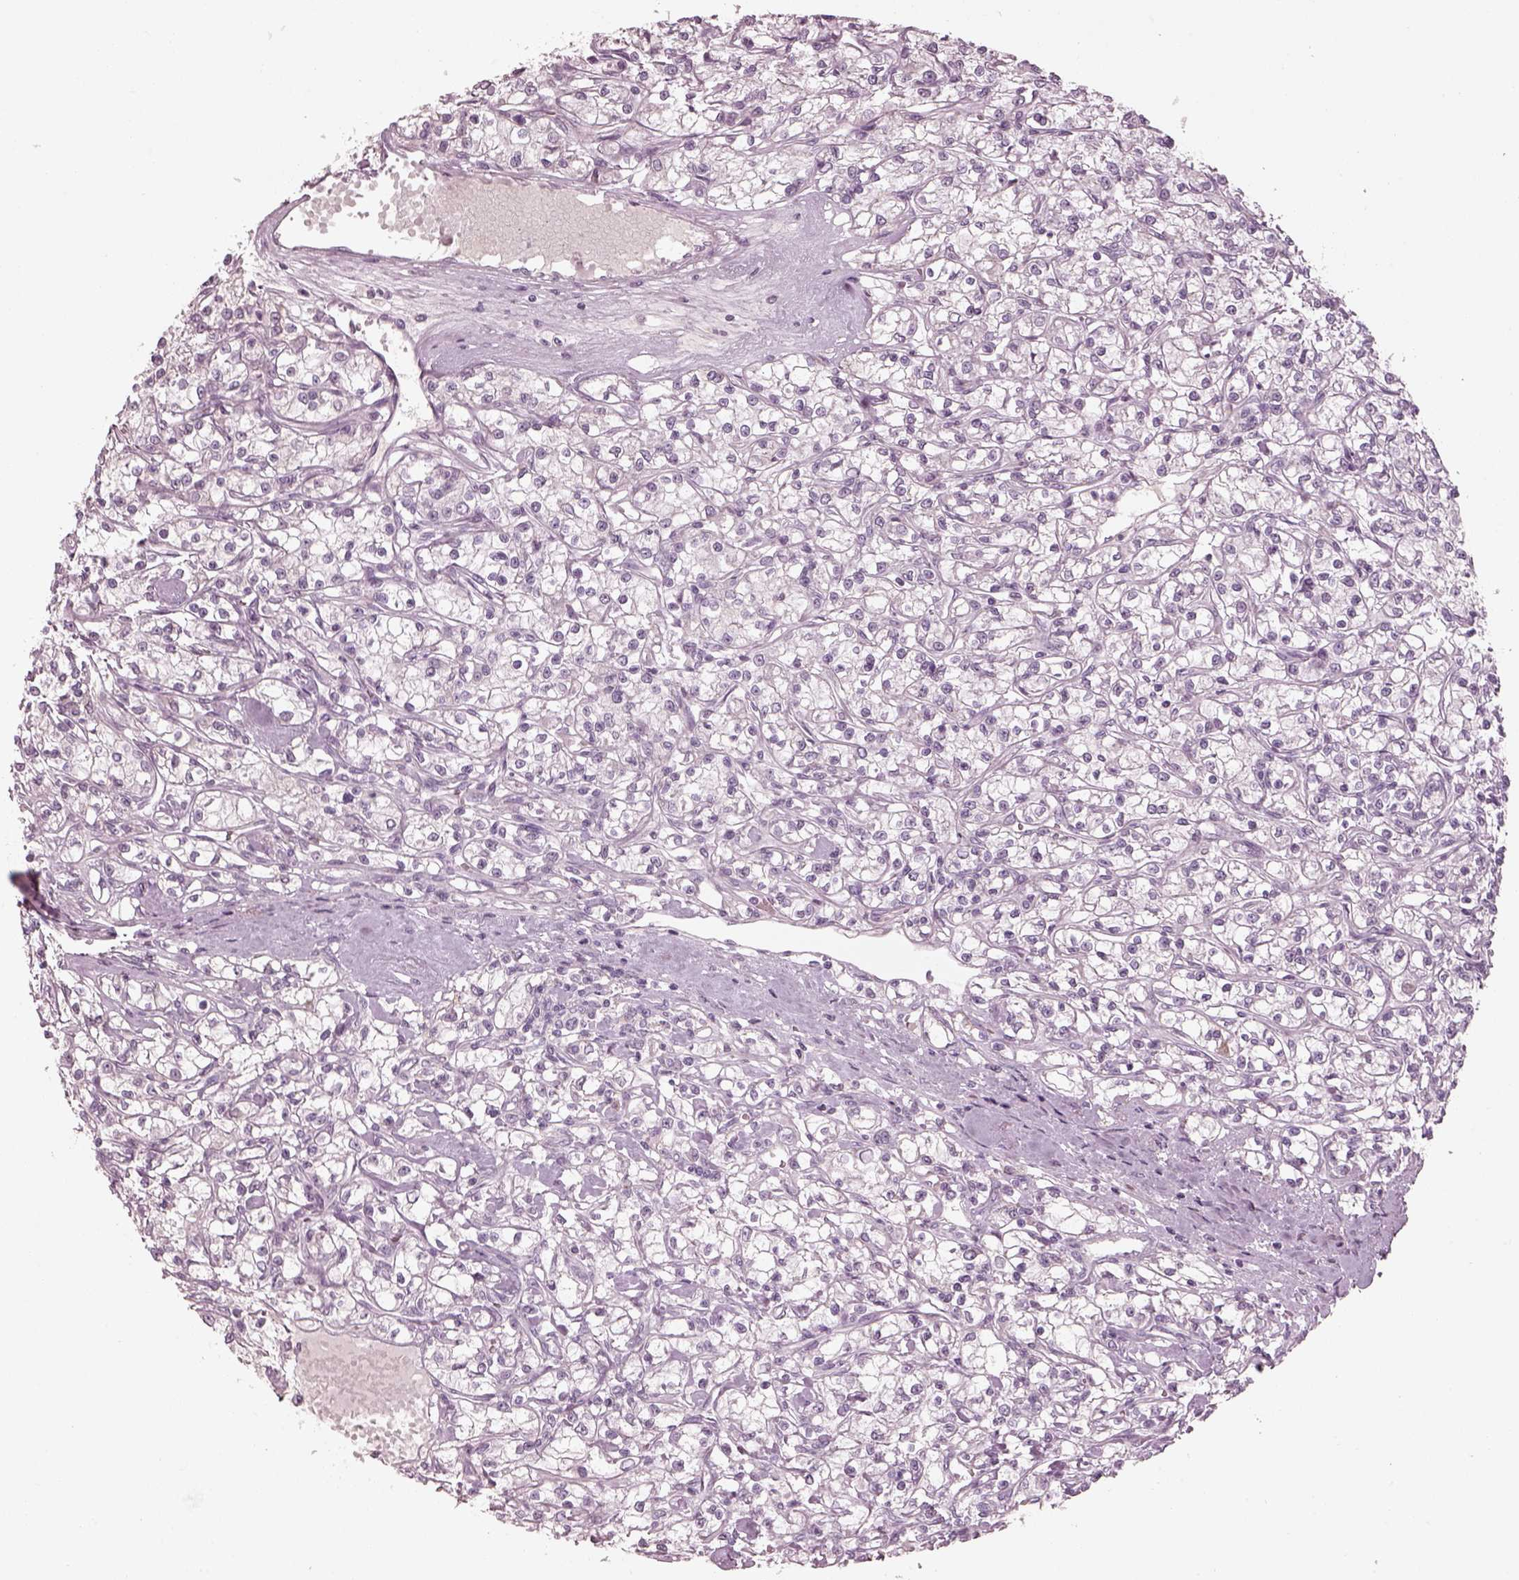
{"staining": {"intensity": "negative", "quantity": "none", "location": "none"}, "tissue": "renal cancer", "cell_type": "Tumor cells", "image_type": "cancer", "snomed": [{"axis": "morphology", "description": "Adenocarcinoma, NOS"}, {"axis": "topography", "description": "Kidney"}], "caption": "There is no significant positivity in tumor cells of adenocarcinoma (renal). Brightfield microscopy of immunohistochemistry (IHC) stained with DAB (3,3'-diaminobenzidine) (brown) and hematoxylin (blue), captured at high magnification.", "gene": "SPATA6L", "patient": {"sex": "female", "age": 59}}